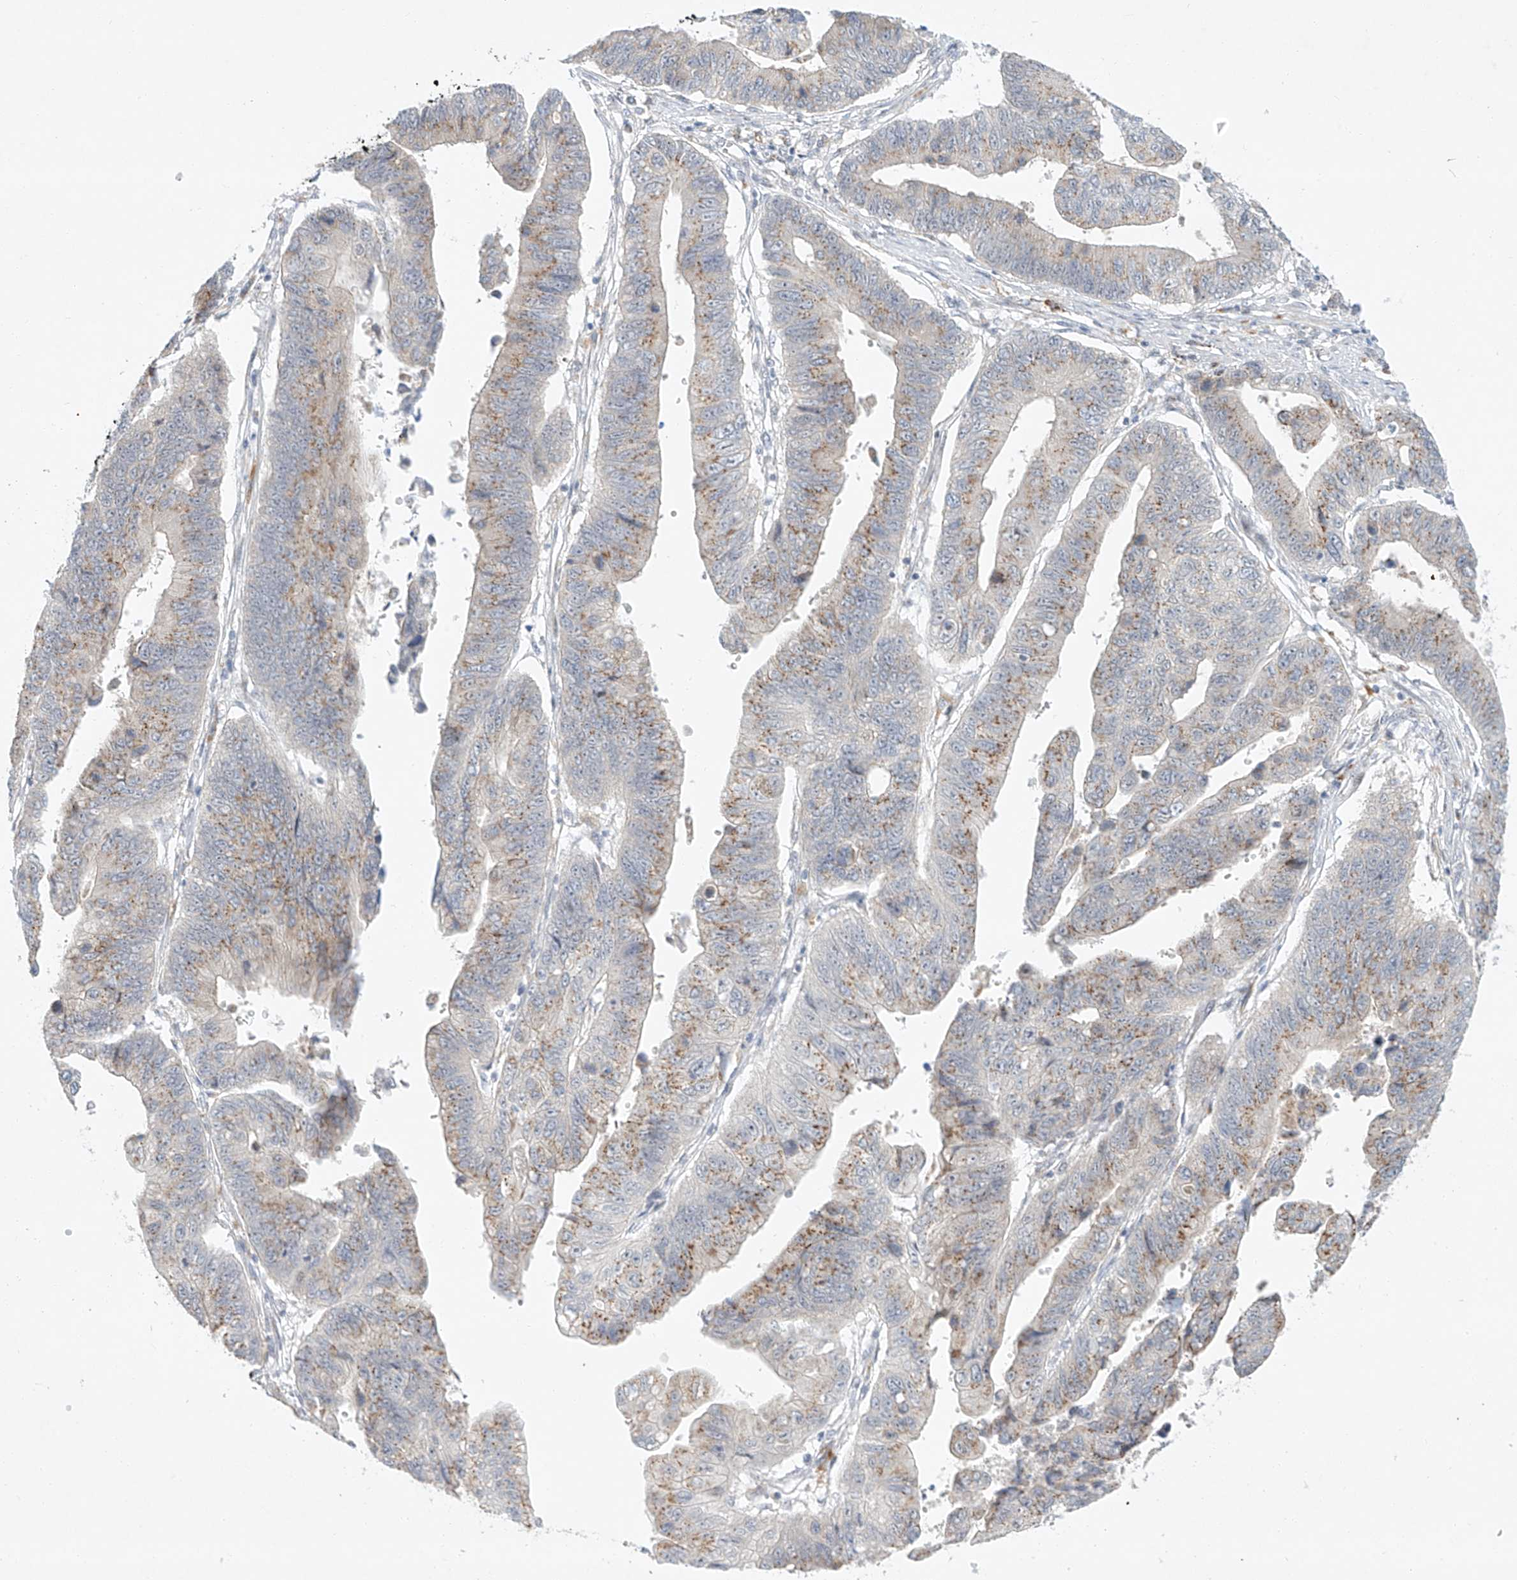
{"staining": {"intensity": "moderate", "quantity": "25%-75%", "location": "cytoplasmic/membranous"}, "tissue": "stomach cancer", "cell_type": "Tumor cells", "image_type": "cancer", "snomed": [{"axis": "morphology", "description": "Adenocarcinoma, NOS"}, {"axis": "topography", "description": "Stomach"}], "caption": "Adenocarcinoma (stomach) stained with DAB (3,3'-diaminobenzidine) IHC reveals medium levels of moderate cytoplasmic/membranous expression in approximately 25%-75% of tumor cells.", "gene": "PAK6", "patient": {"sex": "male", "age": 59}}